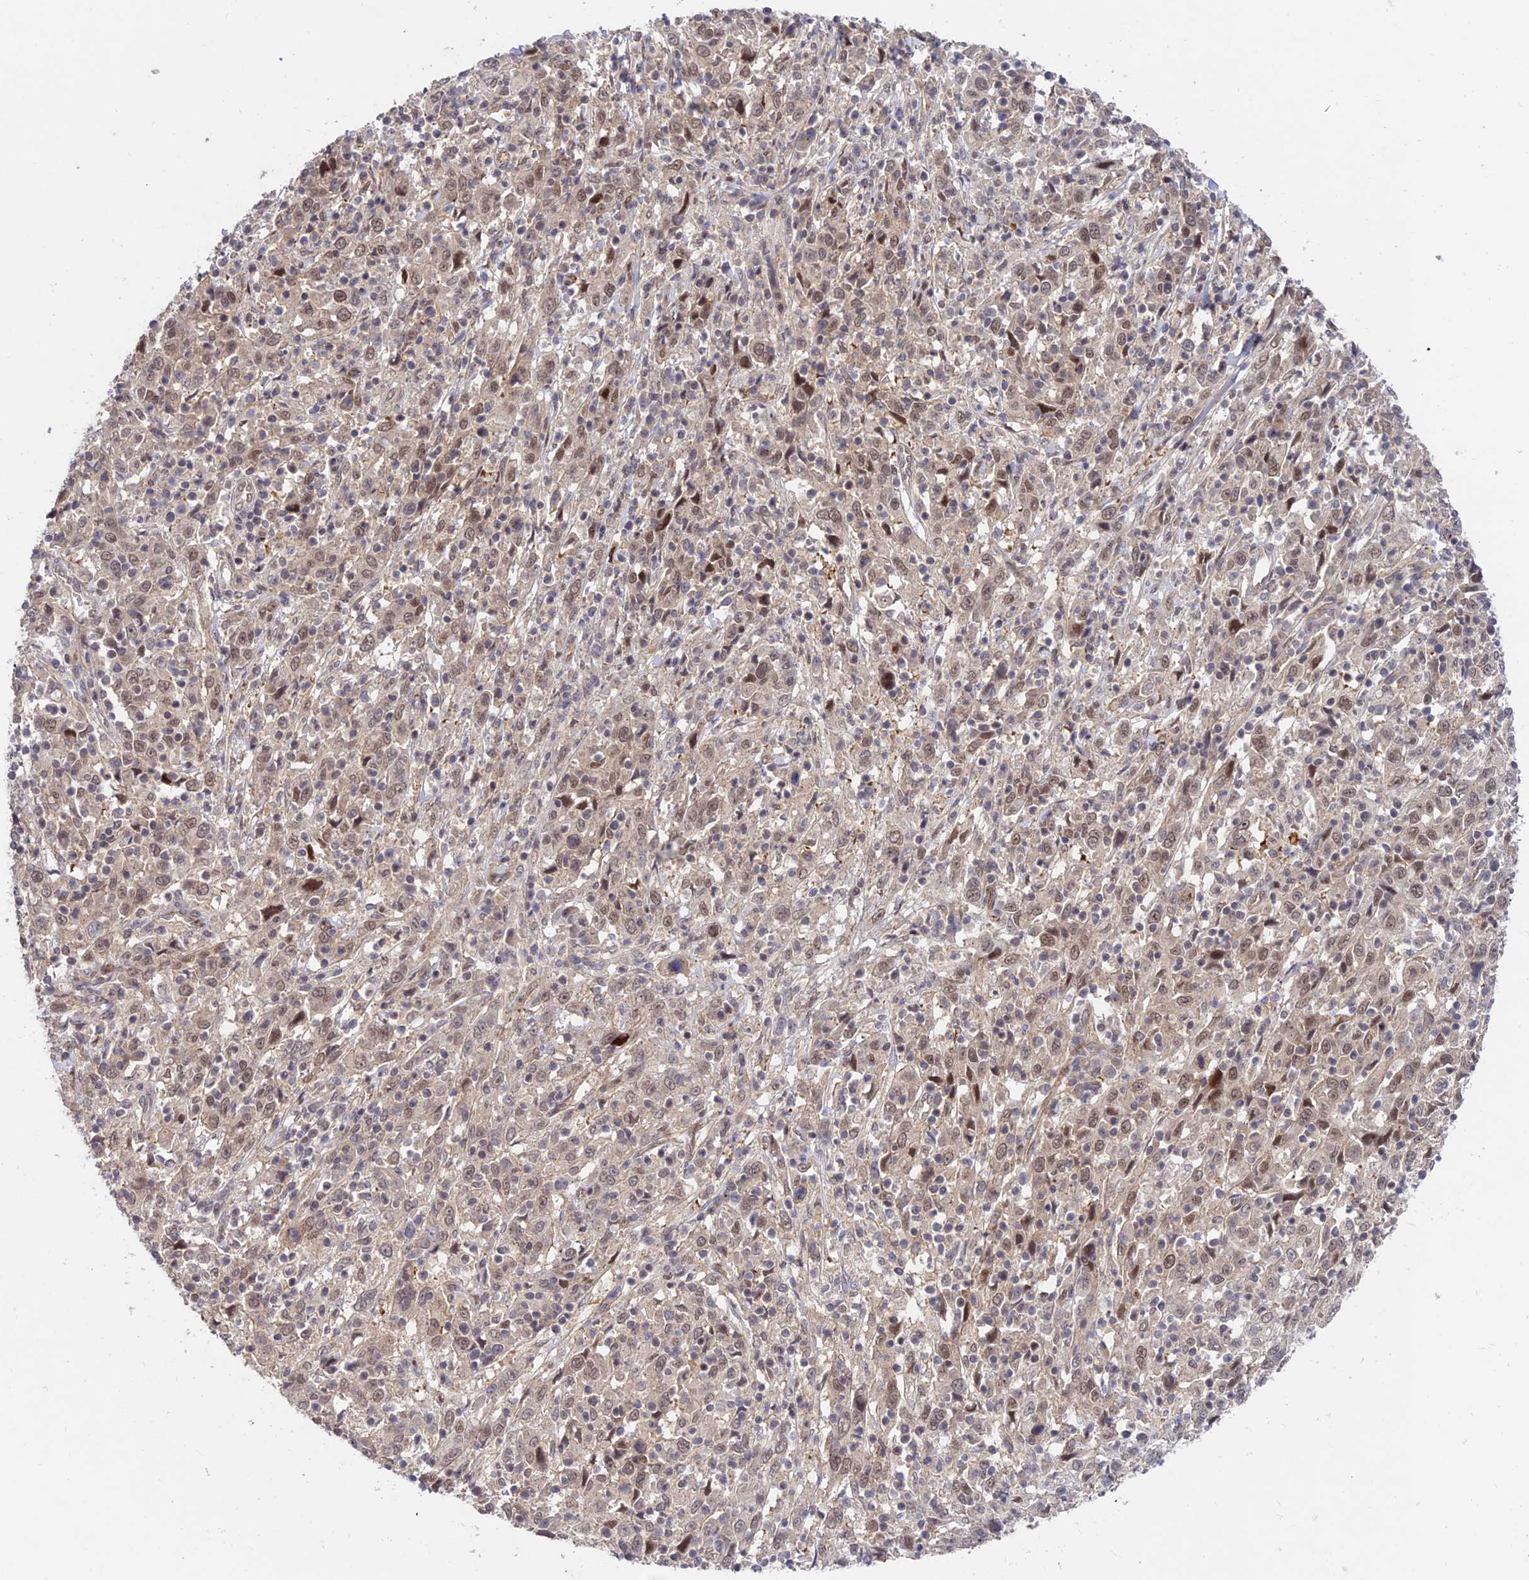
{"staining": {"intensity": "weak", "quantity": ">75%", "location": "nuclear"}, "tissue": "cervical cancer", "cell_type": "Tumor cells", "image_type": "cancer", "snomed": [{"axis": "morphology", "description": "Squamous cell carcinoma, NOS"}, {"axis": "topography", "description": "Cervix"}], "caption": "Protein expression by immunohistochemistry (IHC) demonstrates weak nuclear positivity in approximately >75% of tumor cells in squamous cell carcinoma (cervical).", "gene": "ZNF85", "patient": {"sex": "female", "age": 46}}